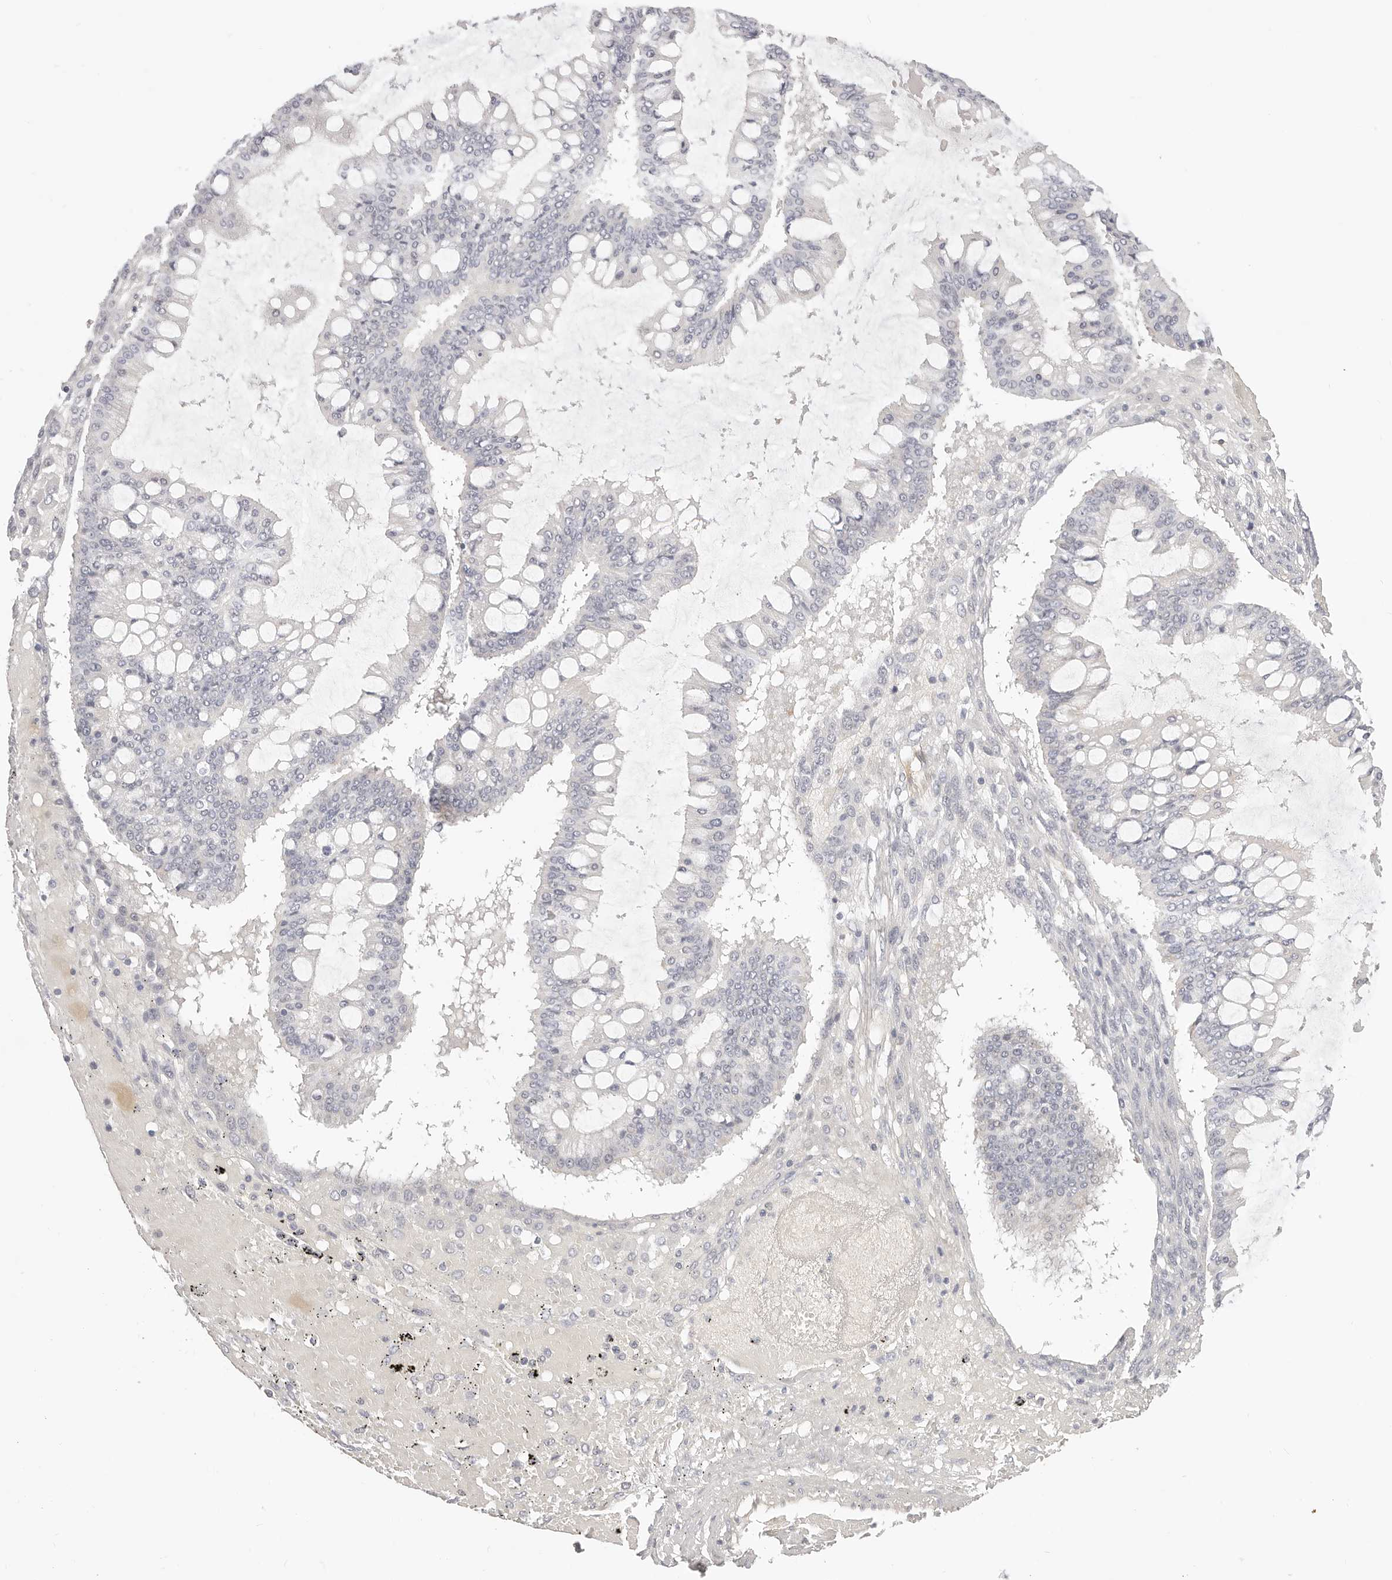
{"staining": {"intensity": "negative", "quantity": "none", "location": "none"}, "tissue": "ovarian cancer", "cell_type": "Tumor cells", "image_type": "cancer", "snomed": [{"axis": "morphology", "description": "Cystadenocarcinoma, mucinous, NOS"}, {"axis": "topography", "description": "Ovary"}], "caption": "There is no significant expression in tumor cells of ovarian cancer.", "gene": "DTNBP1", "patient": {"sex": "female", "age": 73}}